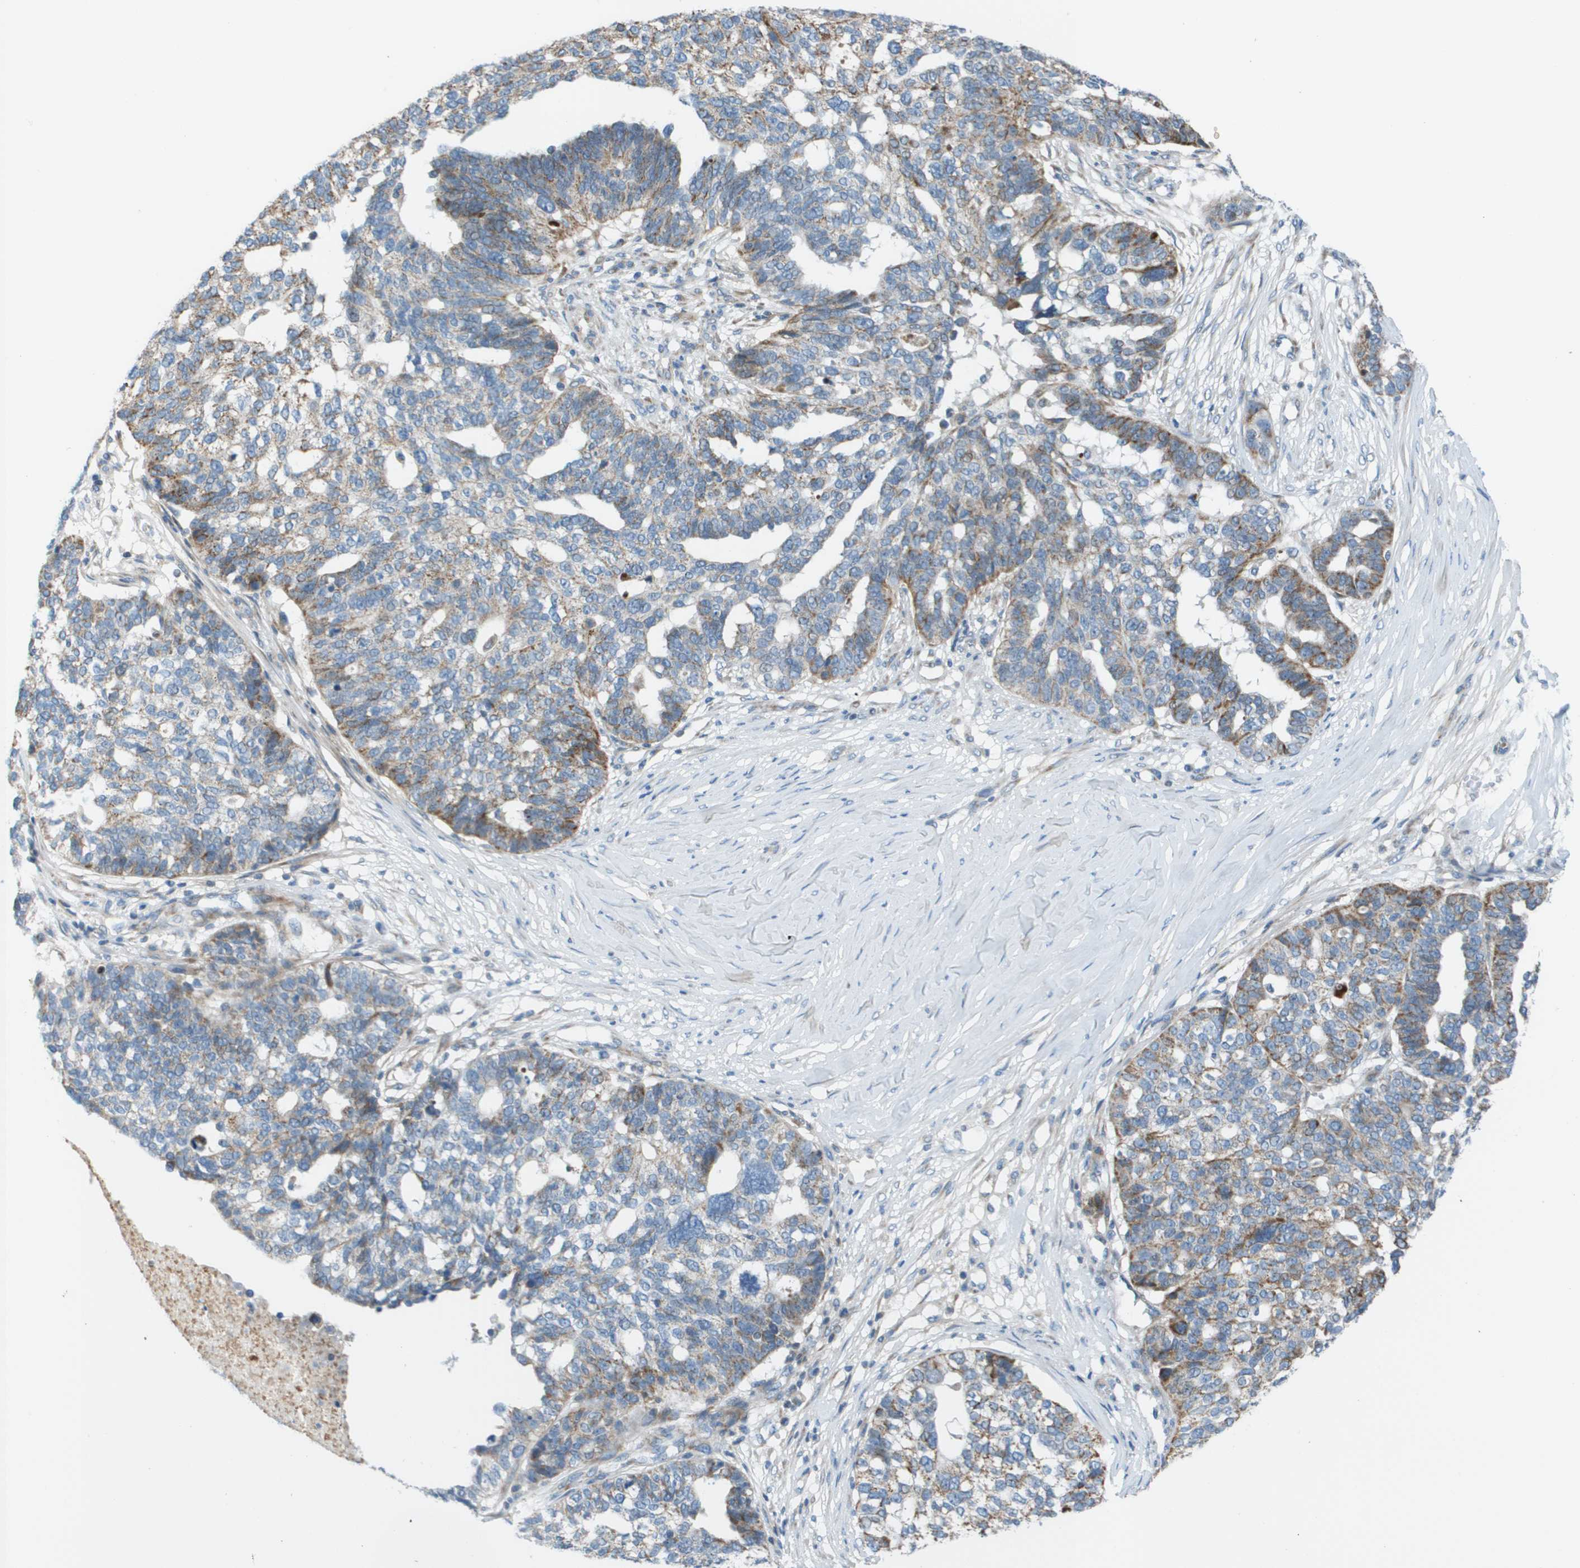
{"staining": {"intensity": "moderate", "quantity": "<25%", "location": "cytoplasmic/membranous"}, "tissue": "ovarian cancer", "cell_type": "Tumor cells", "image_type": "cancer", "snomed": [{"axis": "morphology", "description": "Cystadenocarcinoma, serous, NOS"}, {"axis": "topography", "description": "Ovary"}], "caption": "Human ovarian serous cystadenocarcinoma stained with a brown dye reveals moderate cytoplasmic/membranous positive expression in about <25% of tumor cells.", "gene": "GALNT6", "patient": {"sex": "female", "age": 59}}